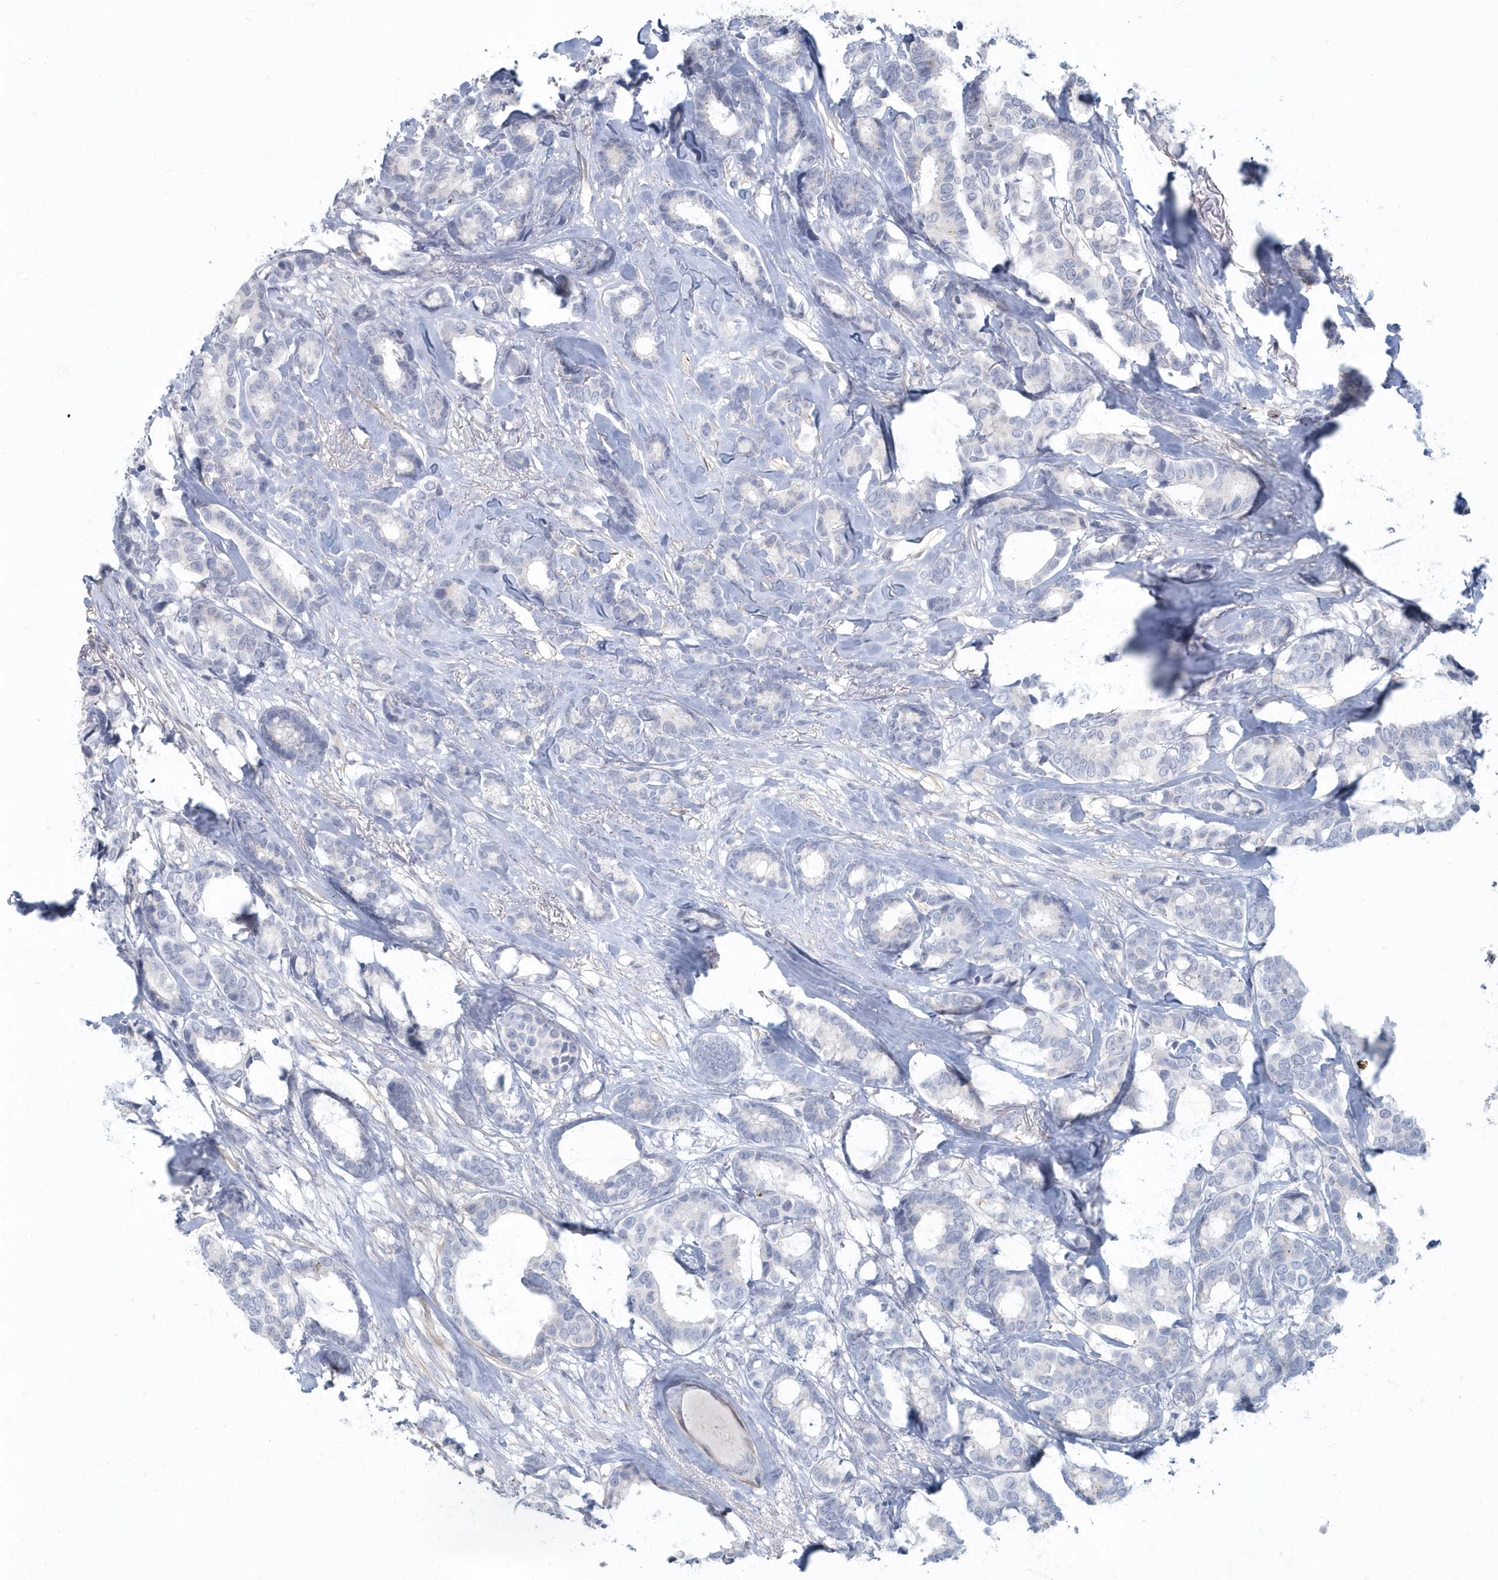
{"staining": {"intensity": "negative", "quantity": "none", "location": "none"}, "tissue": "breast cancer", "cell_type": "Tumor cells", "image_type": "cancer", "snomed": [{"axis": "morphology", "description": "Duct carcinoma"}, {"axis": "topography", "description": "Breast"}], "caption": "DAB (3,3'-diaminobenzidine) immunohistochemical staining of breast cancer displays no significant expression in tumor cells. (Brightfield microscopy of DAB immunohistochemistry at high magnification).", "gene": "MYOT", "patient": {"sex": "female", "age": 87}}